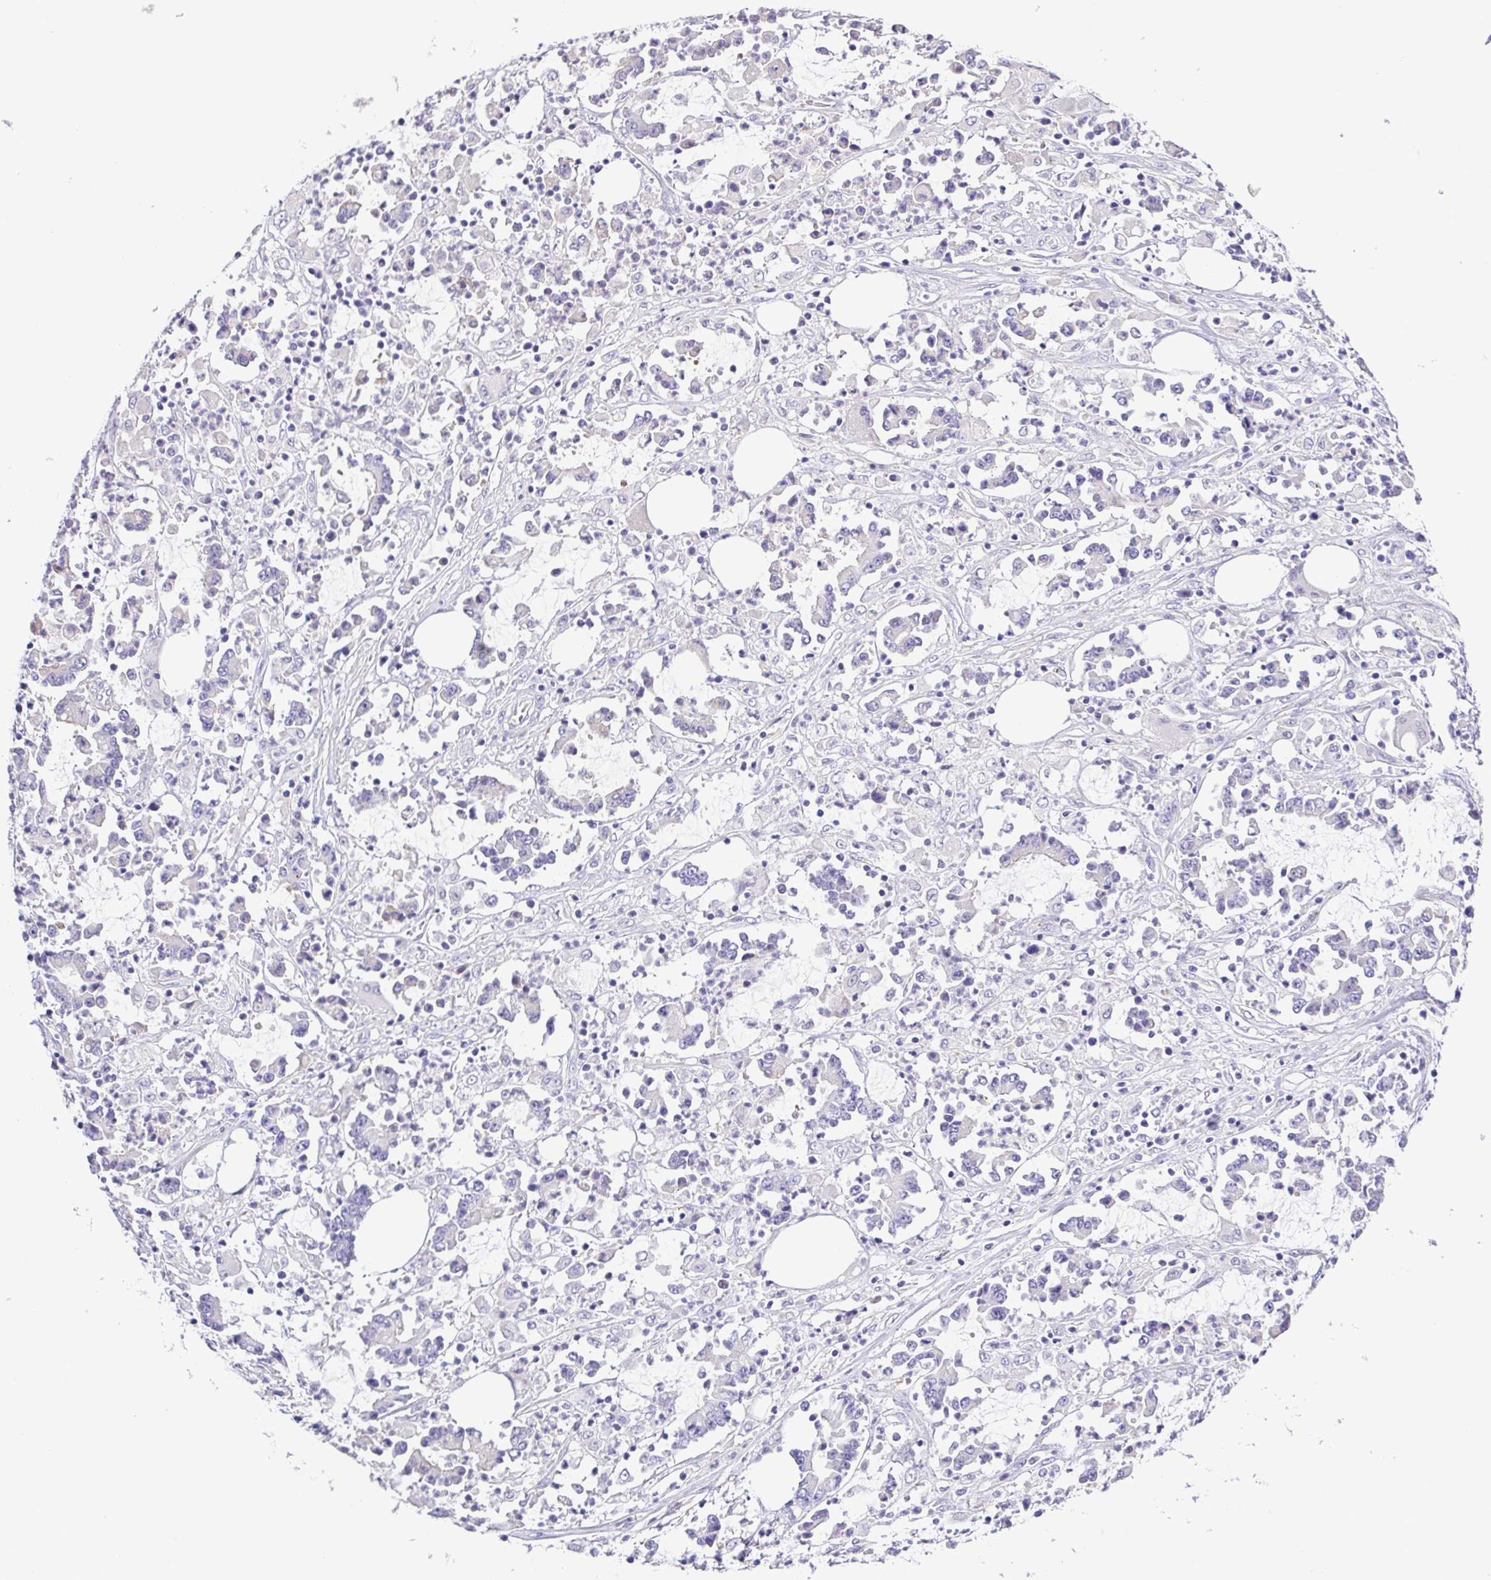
{"staining": {"intensity": "negative", "quantity": "none", "location": "none"}, "tissue": "stomach cancer", "cell_type": "Tumor cells", "image_type": "cancer", "snomed": [{"axis": "morphology", "description": "Adenocarcinoma, NOS"}, {"axis": "topography", "description": "Stomach, upper"}], "caption": "A high-resolution photomicrograph shows immunohistochemistry staining of stomach cancer, which demonstrates no significant expression in tumor cells.", "gene": "GABBR2", "patient": {"sex": "male", "age": 68}}